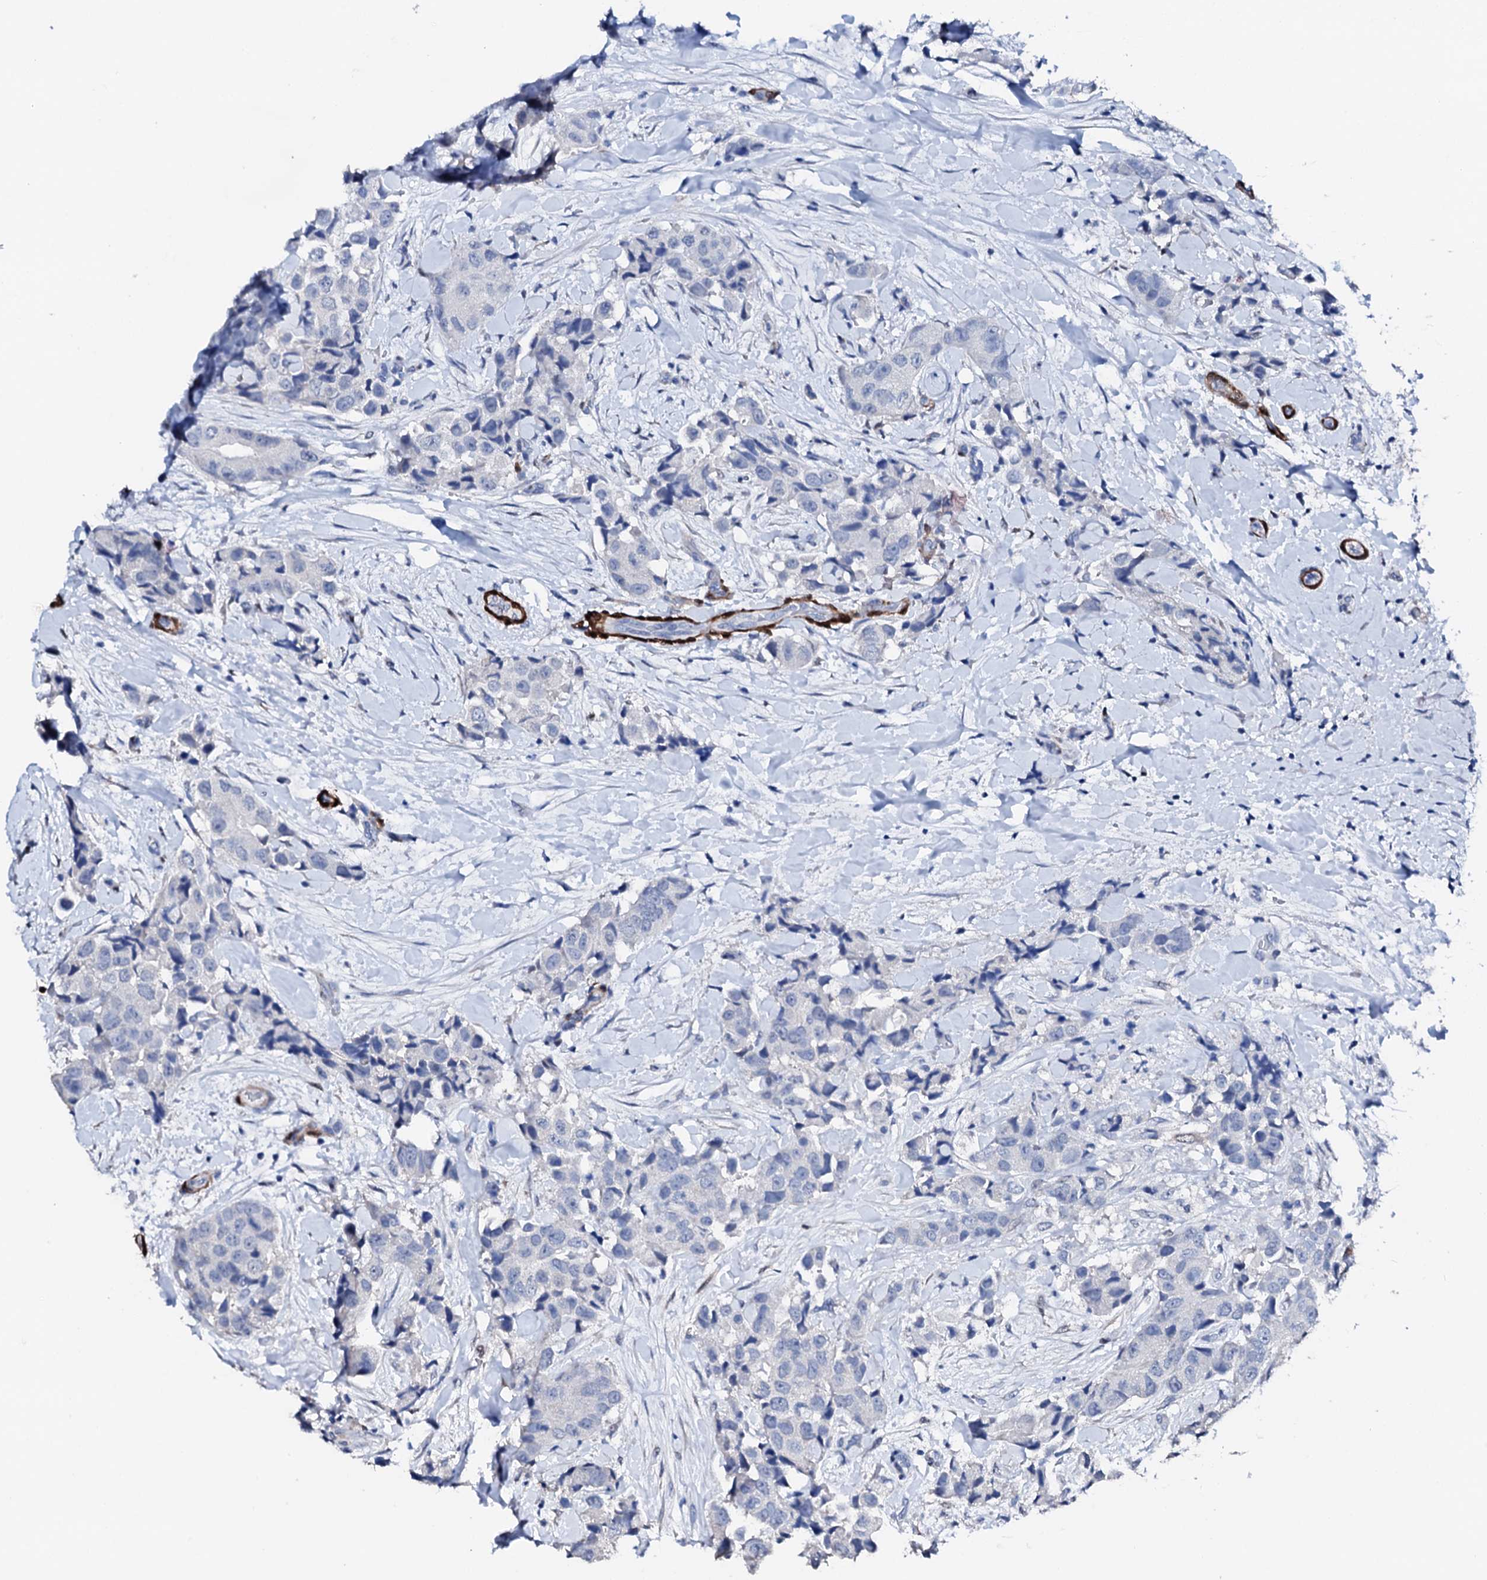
{"staining": {"intensity": "negative", "quantity": "none", "location": "none"}, "tissue": "breast cancer", "cell_type": "Tumor cells", "image_type": "cancer", "snomed": [{"axis": "morphology", "description": "Normal tissue, NOS"}, {"axis": "morphology", "description": "Duct carcinoma"}, {"axis": "topography", "description": "Breast"}], "caption": "Breast cancer (invasive ductal carcinoma) was stained to show a protein in brown. There is no significant expression in tumor cells. (DAB (3,3'-diaminobenzidine) IHC with hematoxylin counter stain).", "gene": "NRIP2", "patient": {"sex": "female", "age": 62}}